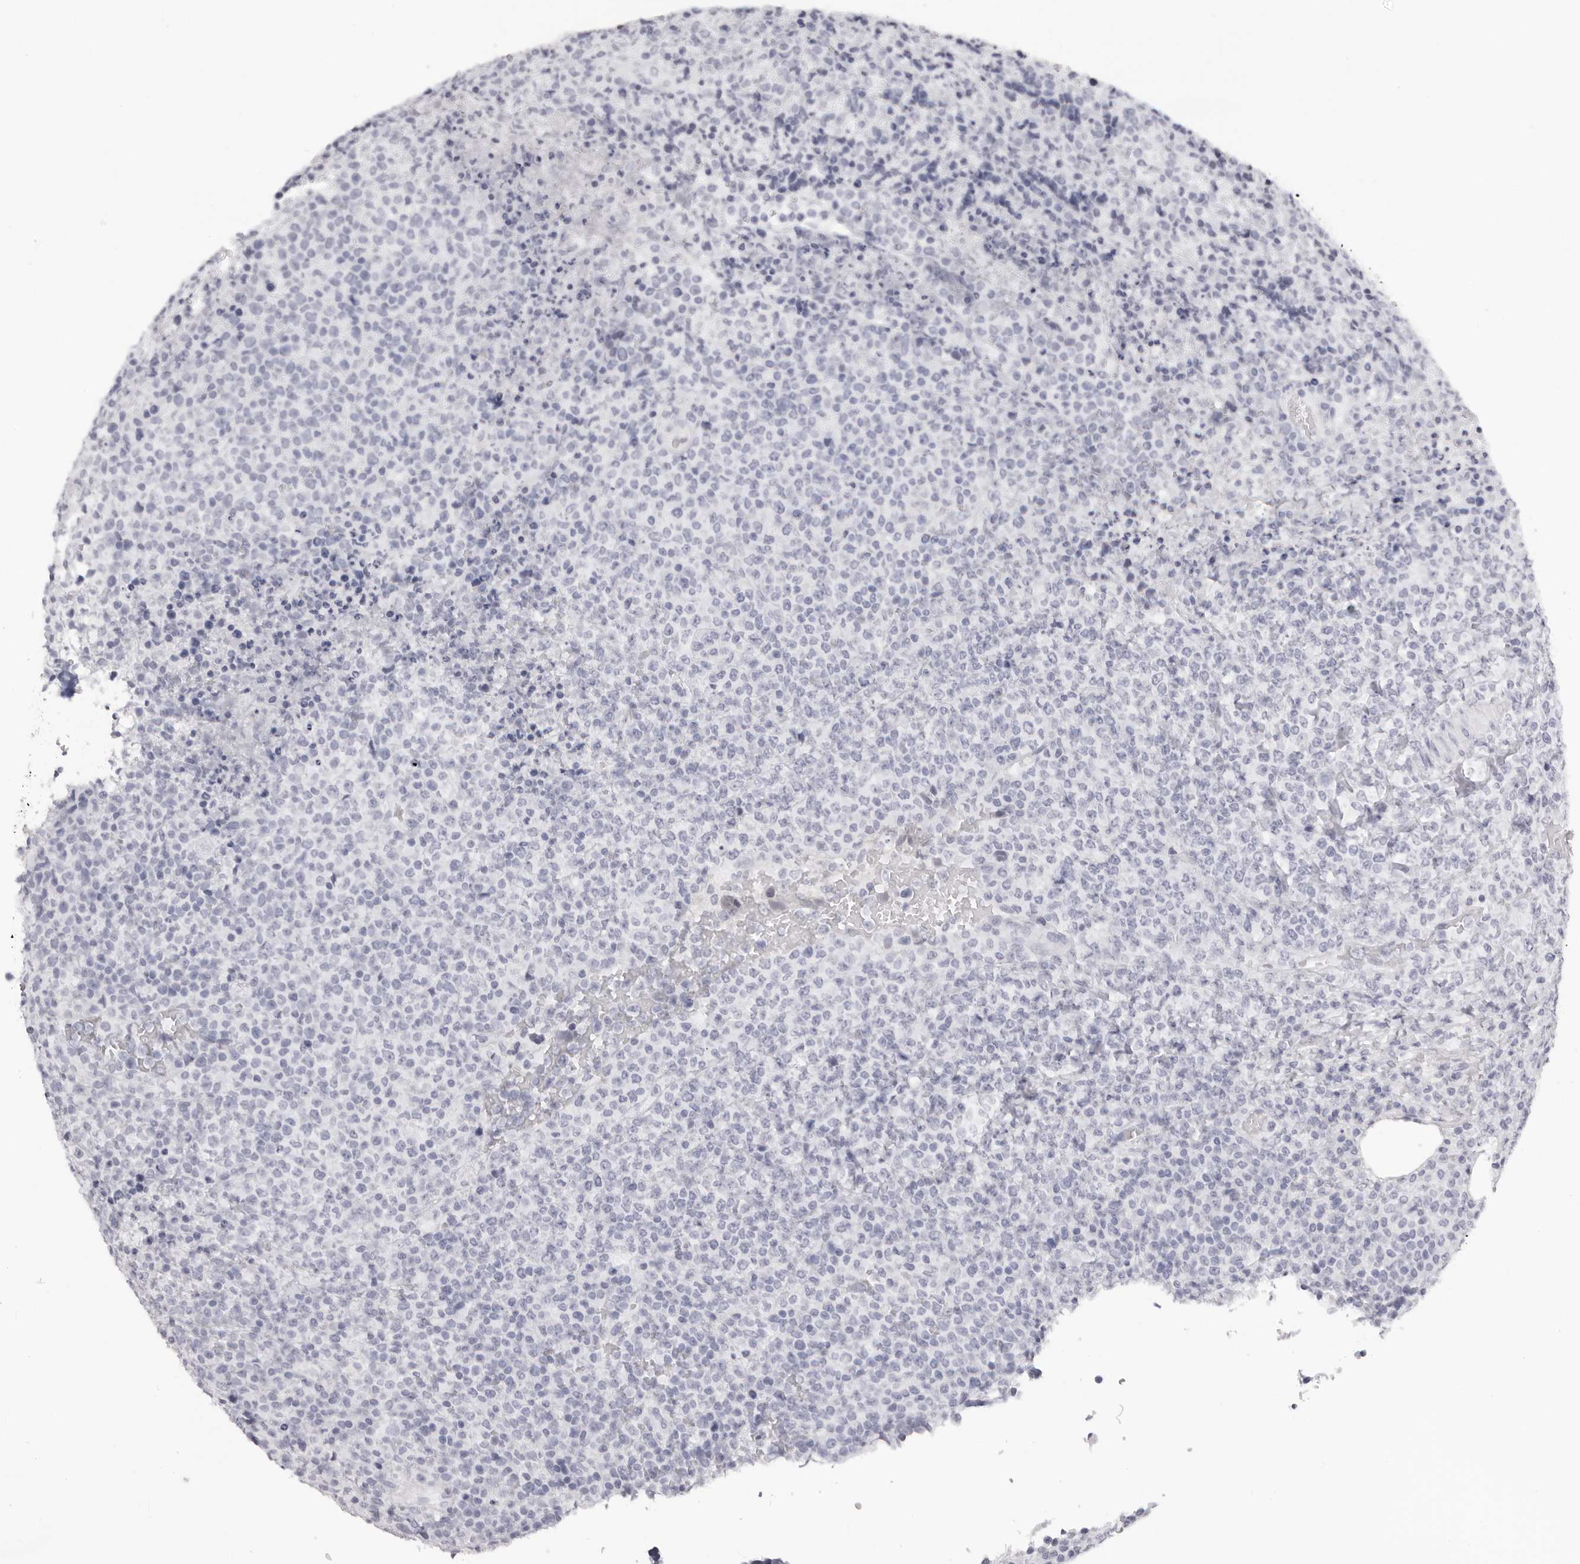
{"staining": {"intensity": "negative", "quantity": "none", "location": "none"}, "tissue": "lymphoma", "cell_type": "Tumor cells", "image_type": "cancer", "snomed": [{"axis": "morphology", "description": "Malignant lymphoma, non-Hodgkin's type, High grade"}, {"axis": "topography", "description": "Lymph node"}], "caption": "Human malignant lymphoma, non-Hodgkin's type (high-grade) stained for a protein using immunohistochemistry (IHC) shows no staining in tumor cells.", "gene": "RHO", "patient": {"sex": "male", "age": 13}}